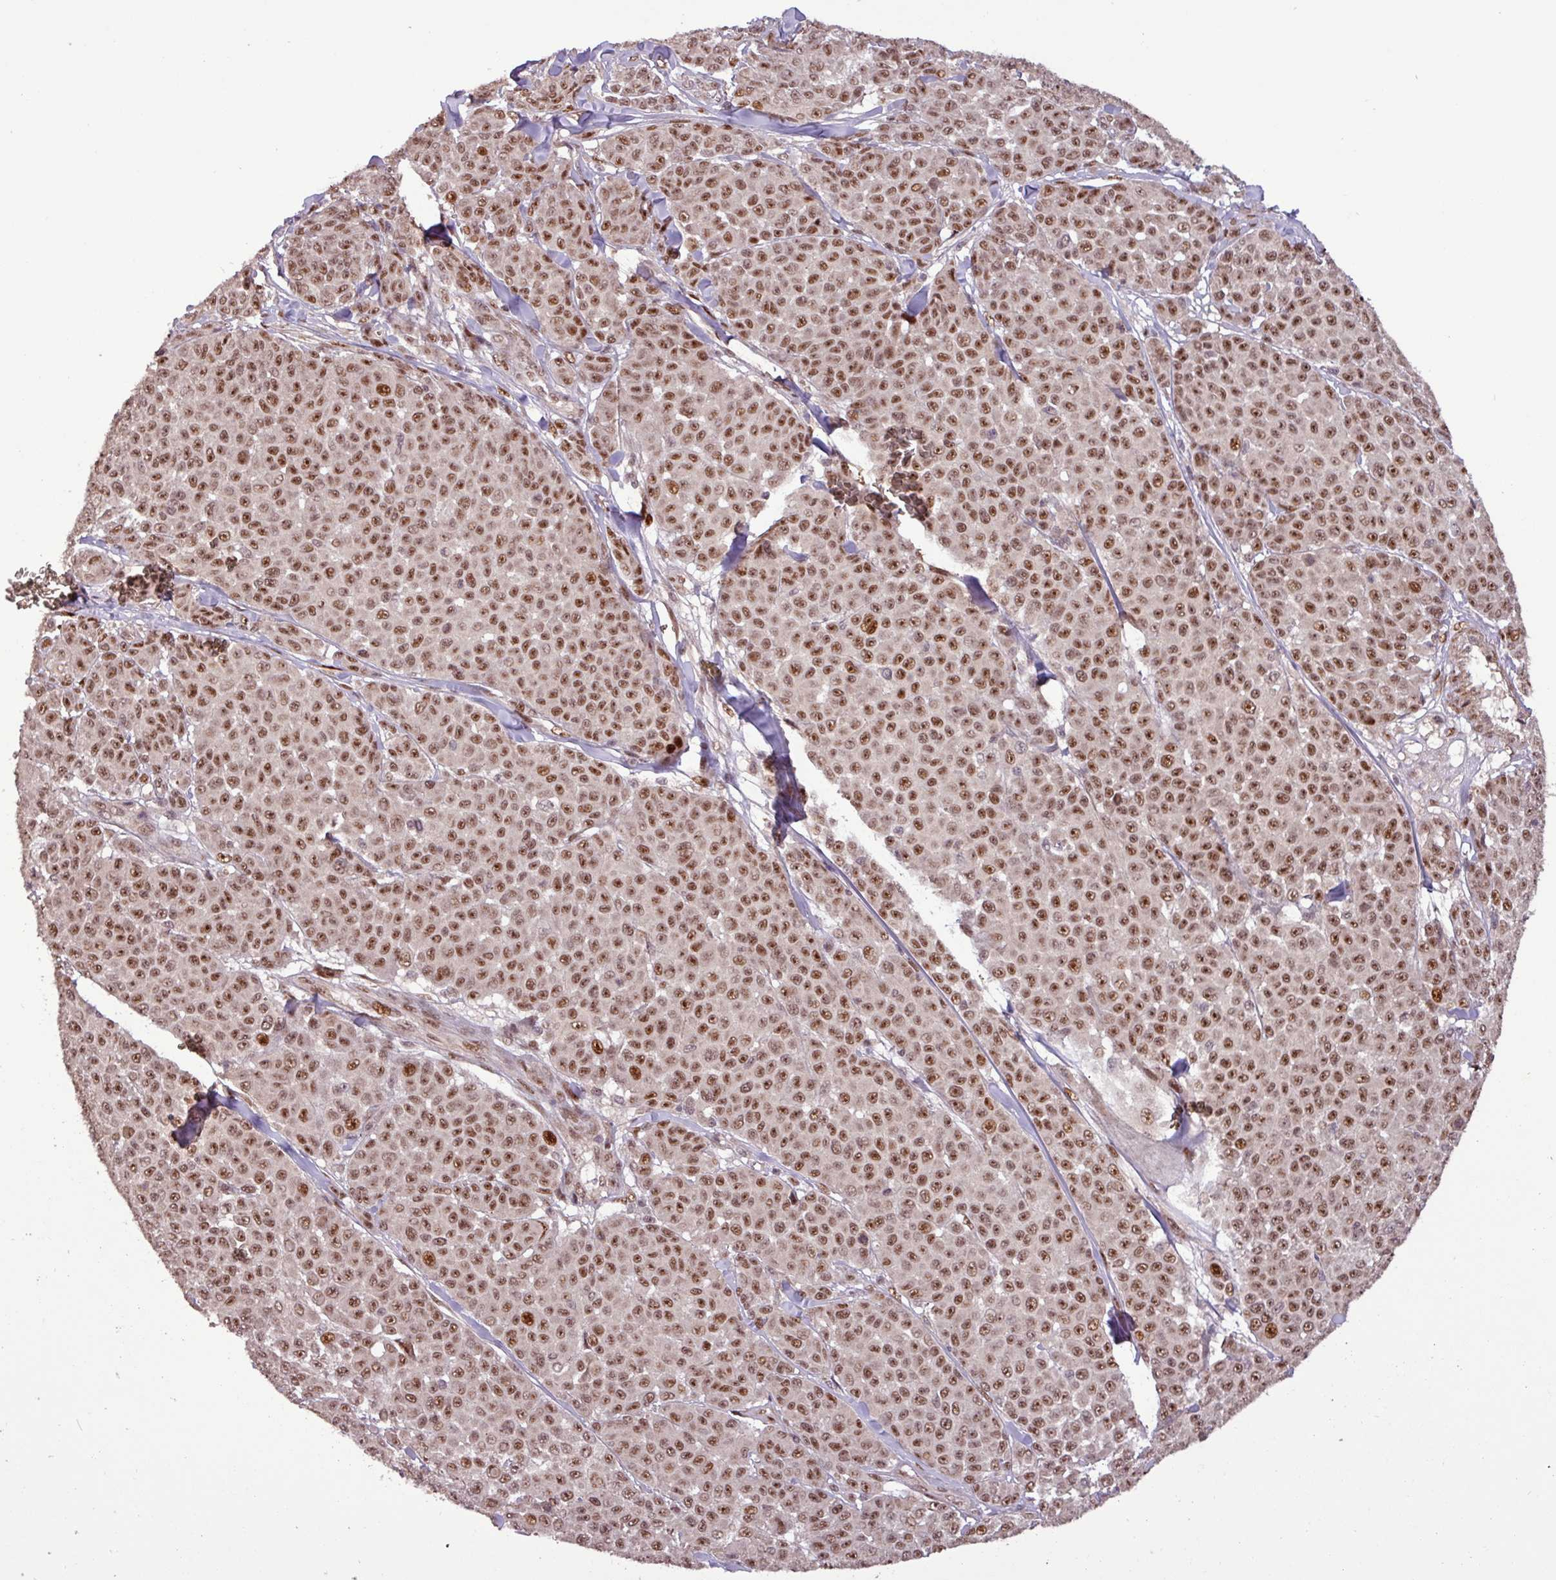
{"staining": {"intensity": "moderate", "quantity": ">75%", "location": "nuclear"}, "tissue": "melanoma", "cell_type": "Tumor cells", "image_type": "cancer", "snomed": [{"axis": "morphology", "description": "Malignant melanoma, NOS"}, {"axis": "topography", "description": "Skin"}], "caption": "This photomicrograph displays immunohistochemistry staining of human melanoma, with medium moderate nuclear staining in approximately >75% of tumor cells.", "gene": "SLC22A24", "patient": {"sex": "male", "age": 46}}